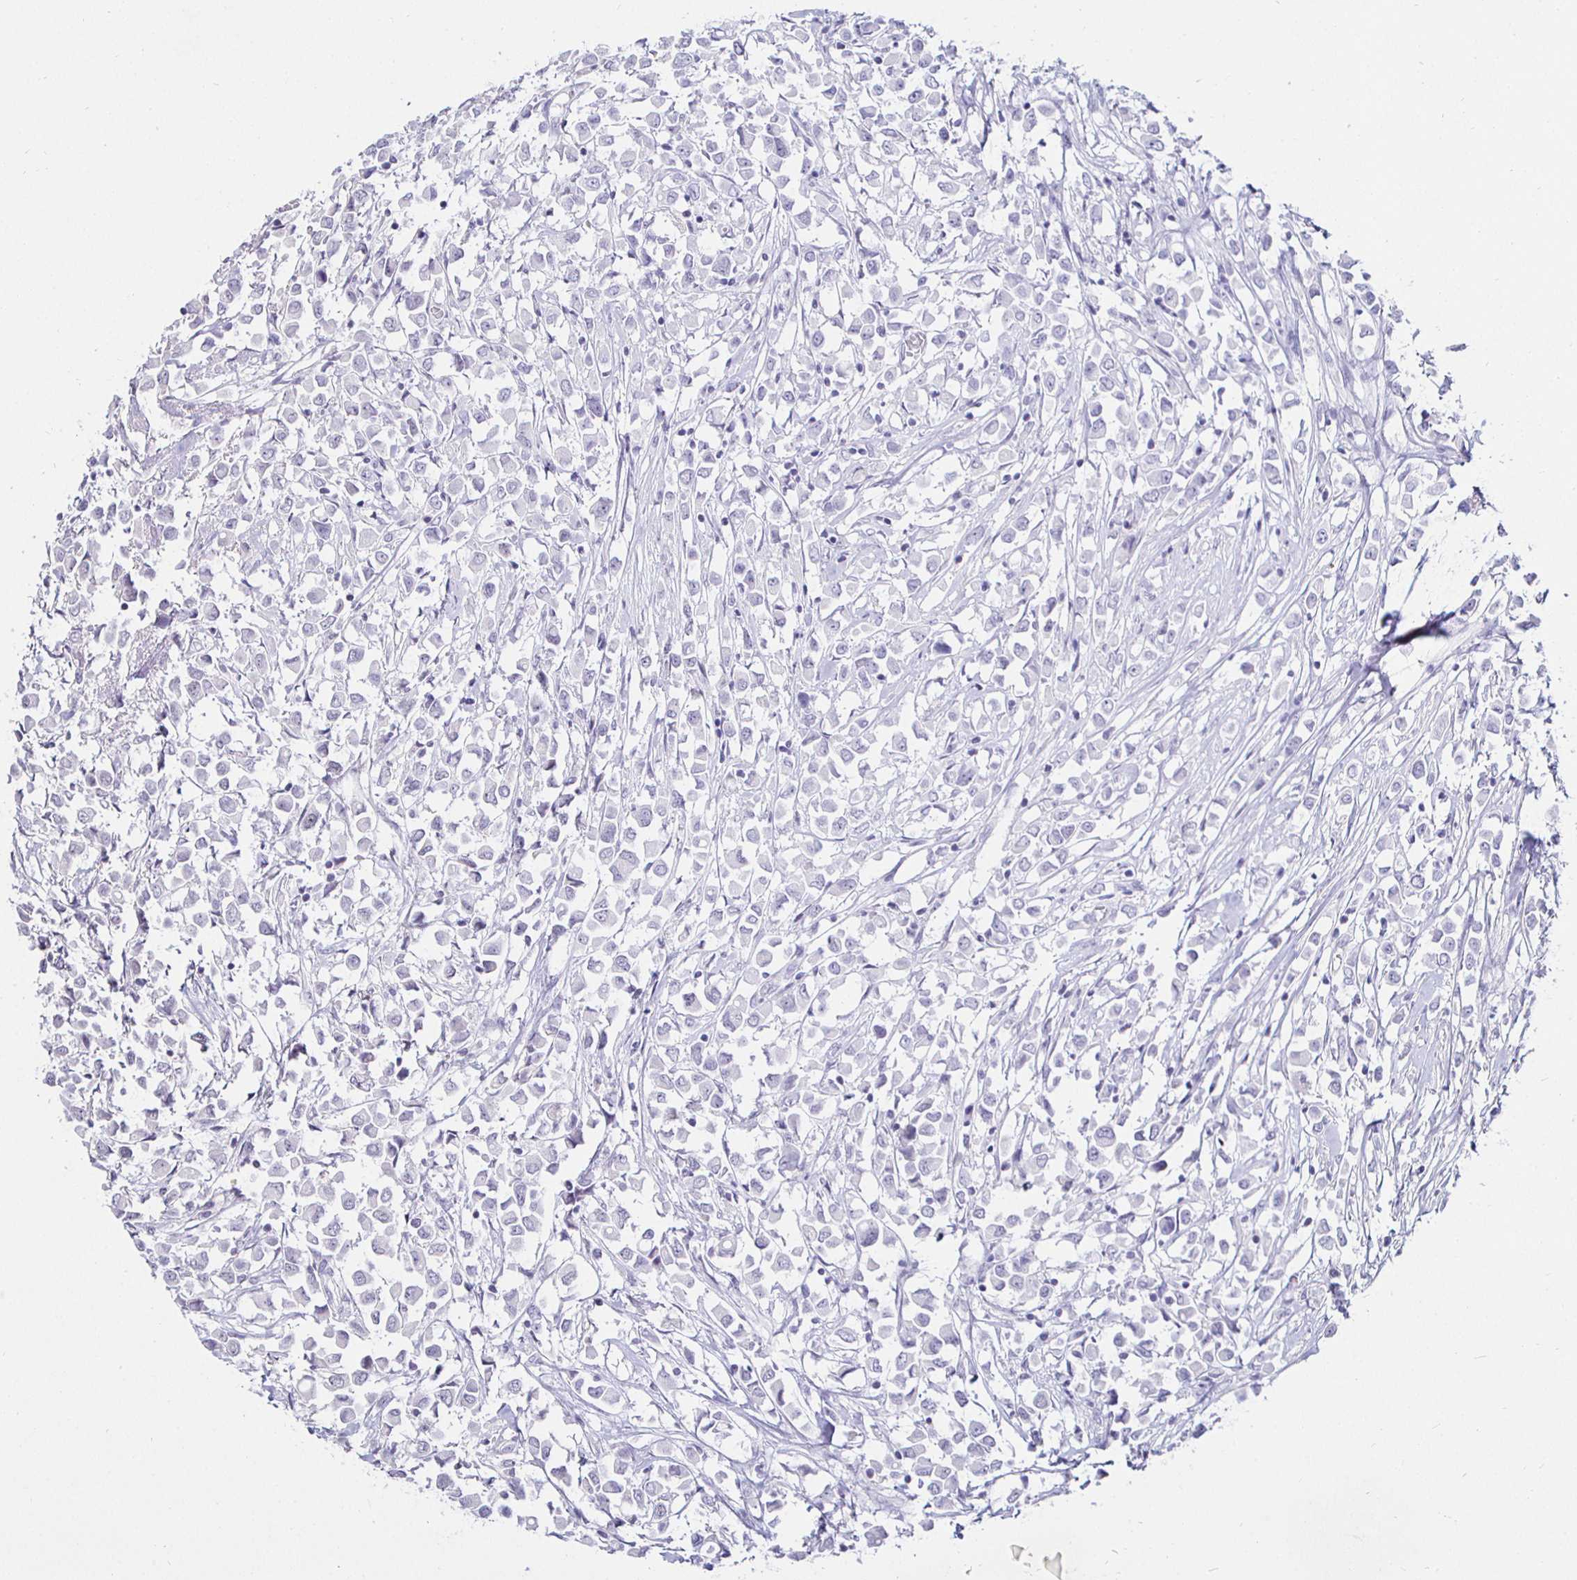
{"staining": {"intensity": "negative", "quantity": "none", "location": "none"}, "tissue": "breast cancer", "cell_type": "Tumor cells", "image_type": "cancer", "snomed": [{"axis": "morphology", "description": "Duct carcinoma"}, {"axis": "topography", "description": "Breast"}], "caption": "Tumor cells are negative for brown protein staining in breast invasive ductal carcinoma.", "gene": "MLH1", "patient": {"sex": "female", "age": 61}}